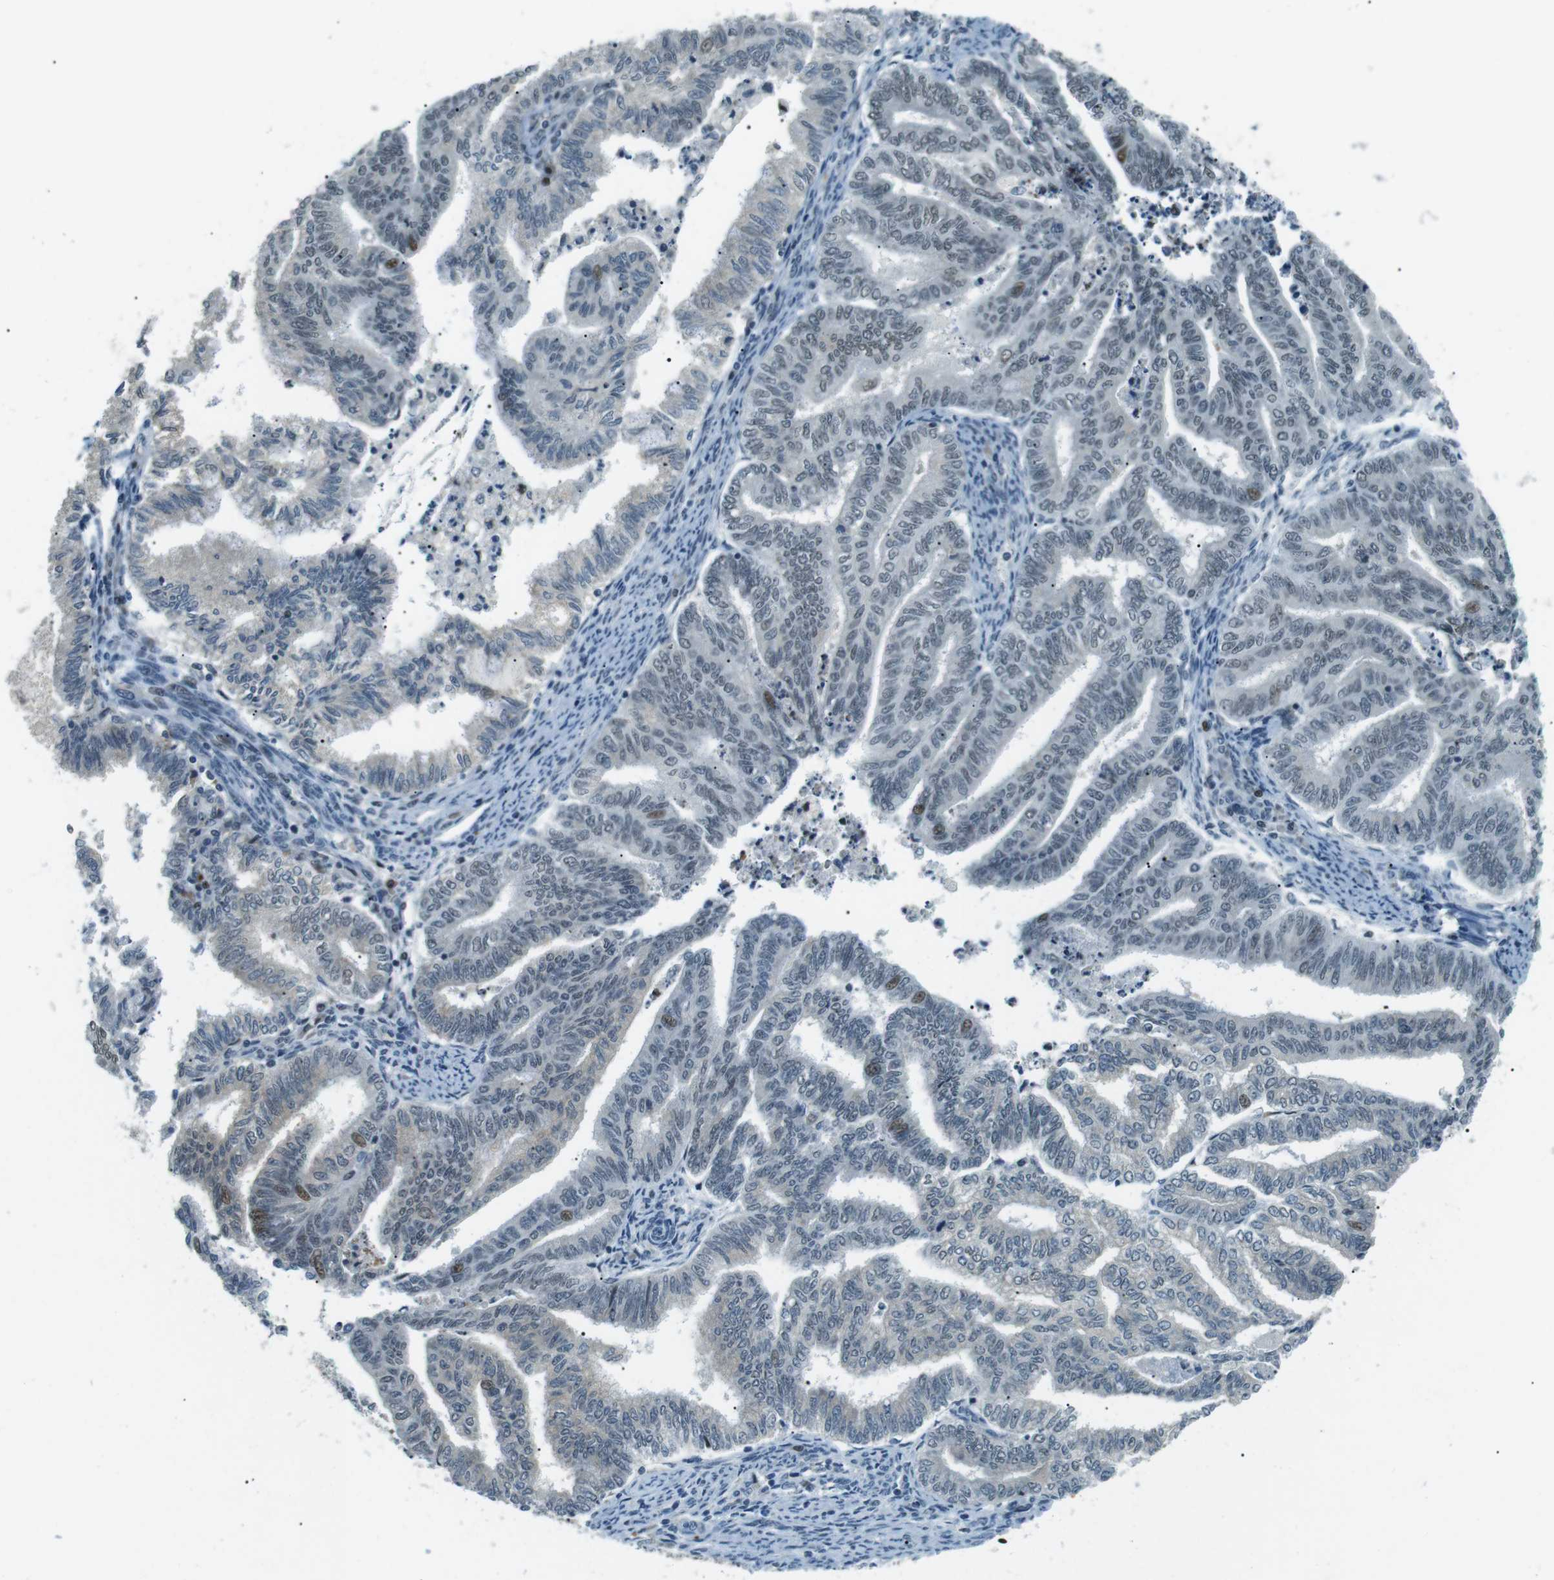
{"staining": {"intensity": "weak", "quantity": "25%-75%", "location": "nuclear"}, "tissue": "endometrial cancer", "cell_type": "Tumor cells", "image_type": "cancer", "snomed": [{"axis": "morphology", "description": "Adenocarcinoma, NOS"}, {"axis": "topography", "description": "Endometrium"}], "caption": "IHC image of adenocarcinoma (endometrial) stained for a protein (brown), which exhibits low levels of weak nuclear expression in about 25%-75% of tumor cells.", "gene": "PJA1", "patient": {"sex": "female", "age": 79}}